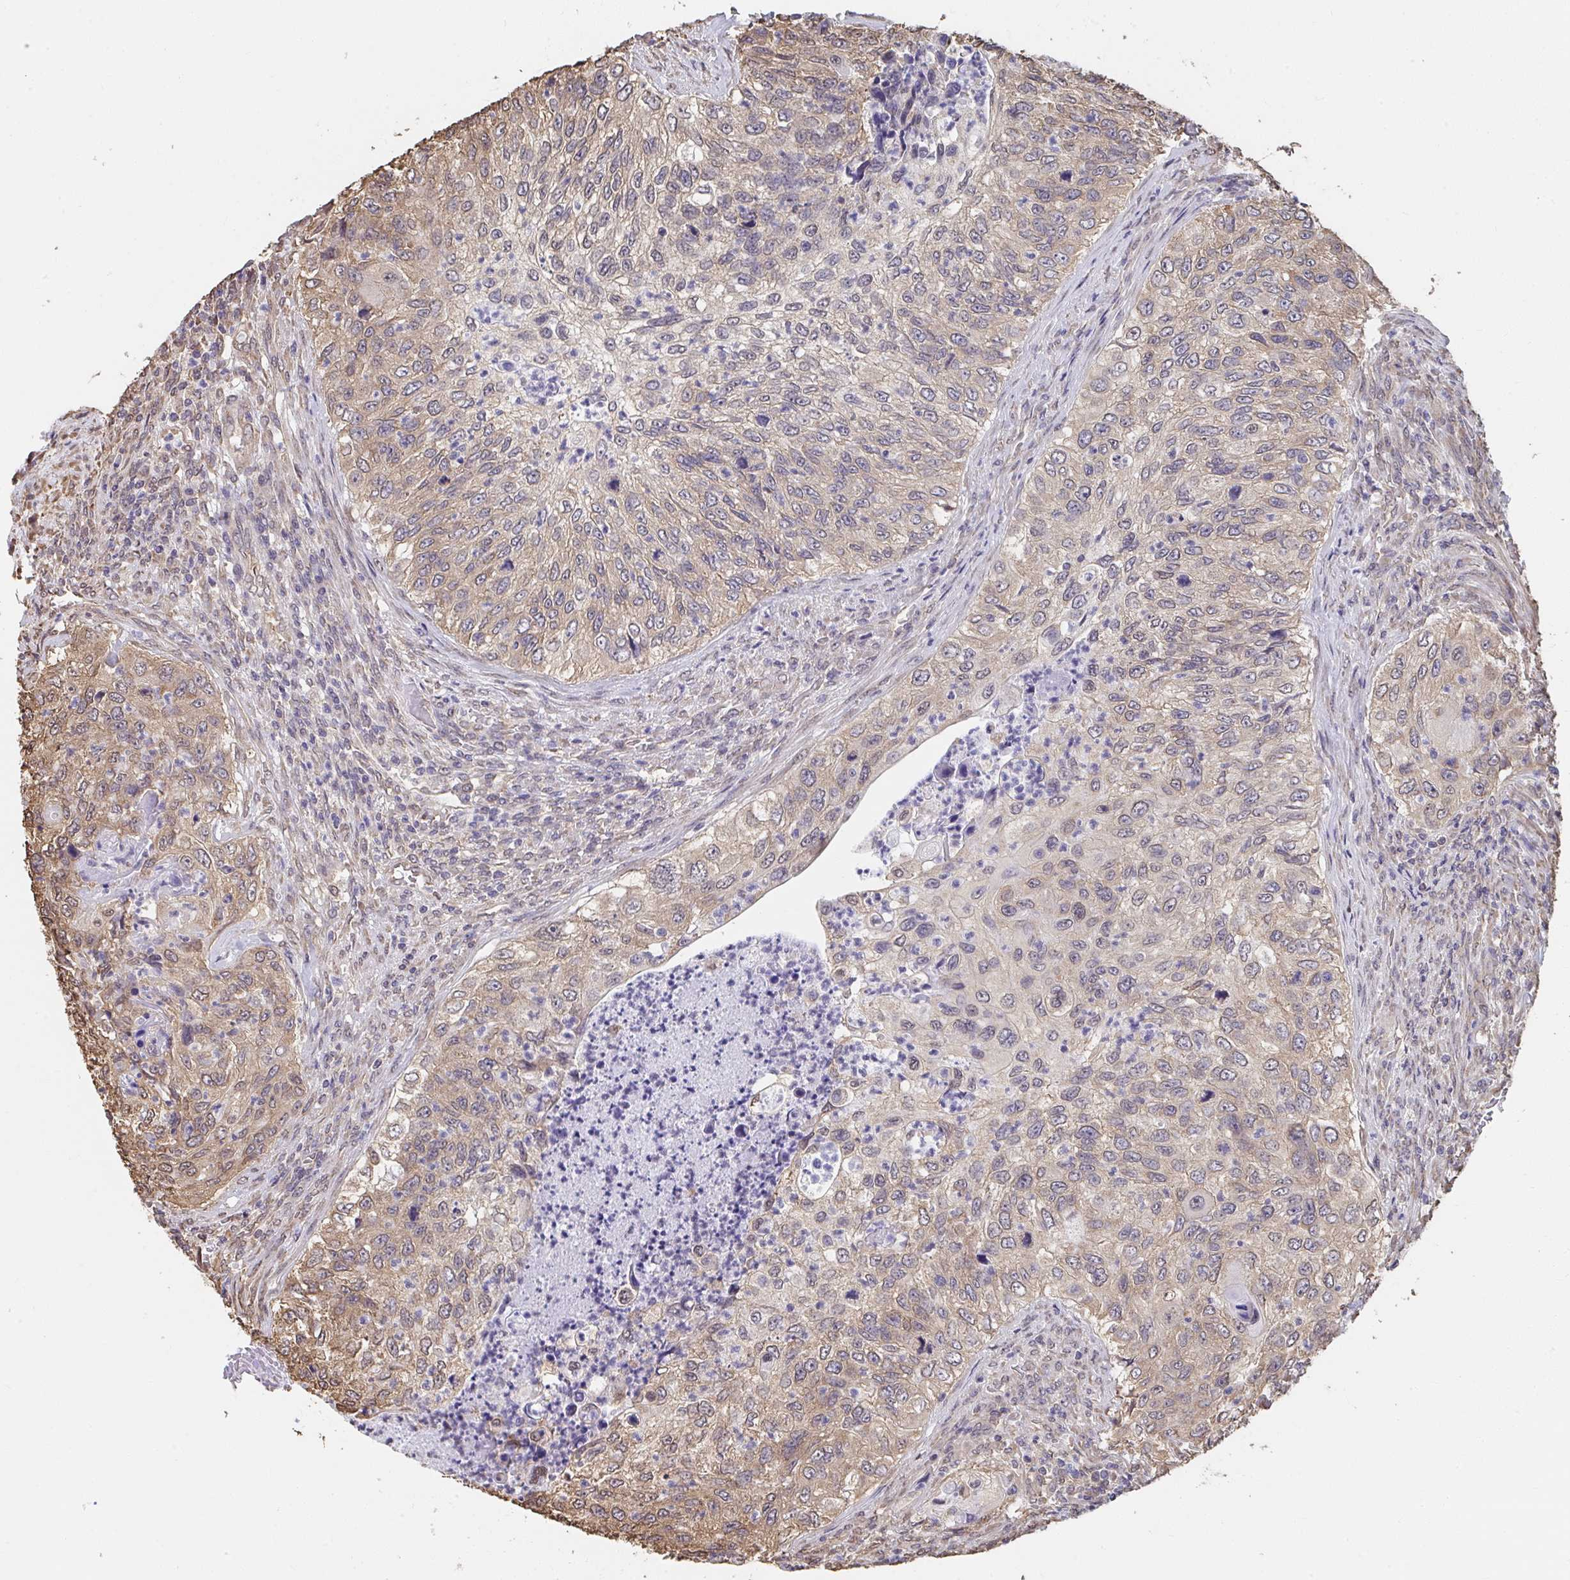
{"staining": {"intensity": "weak", "quantity": ">75%", "location": "cytoplasmic/membranous"}, "tissue": "urothelial cancer", "cell_type": "Tumor cells", "image_type": "cancer", "snomed": [{"axis": "morphology", "description": "Urothelial carcinoma, High grade"}, {"axis": "topography", "description": "Urinary bladder"}], "caption": "Protein expression analysis of human urothelial cancer reveals weak cytoplasmic/membranous expression in about >75% of tumor cells. (IHC, brightfield microscopy, high magnification).", "gene": "SYNCRIP", "patient": {"sex": "female", "age": 60}}